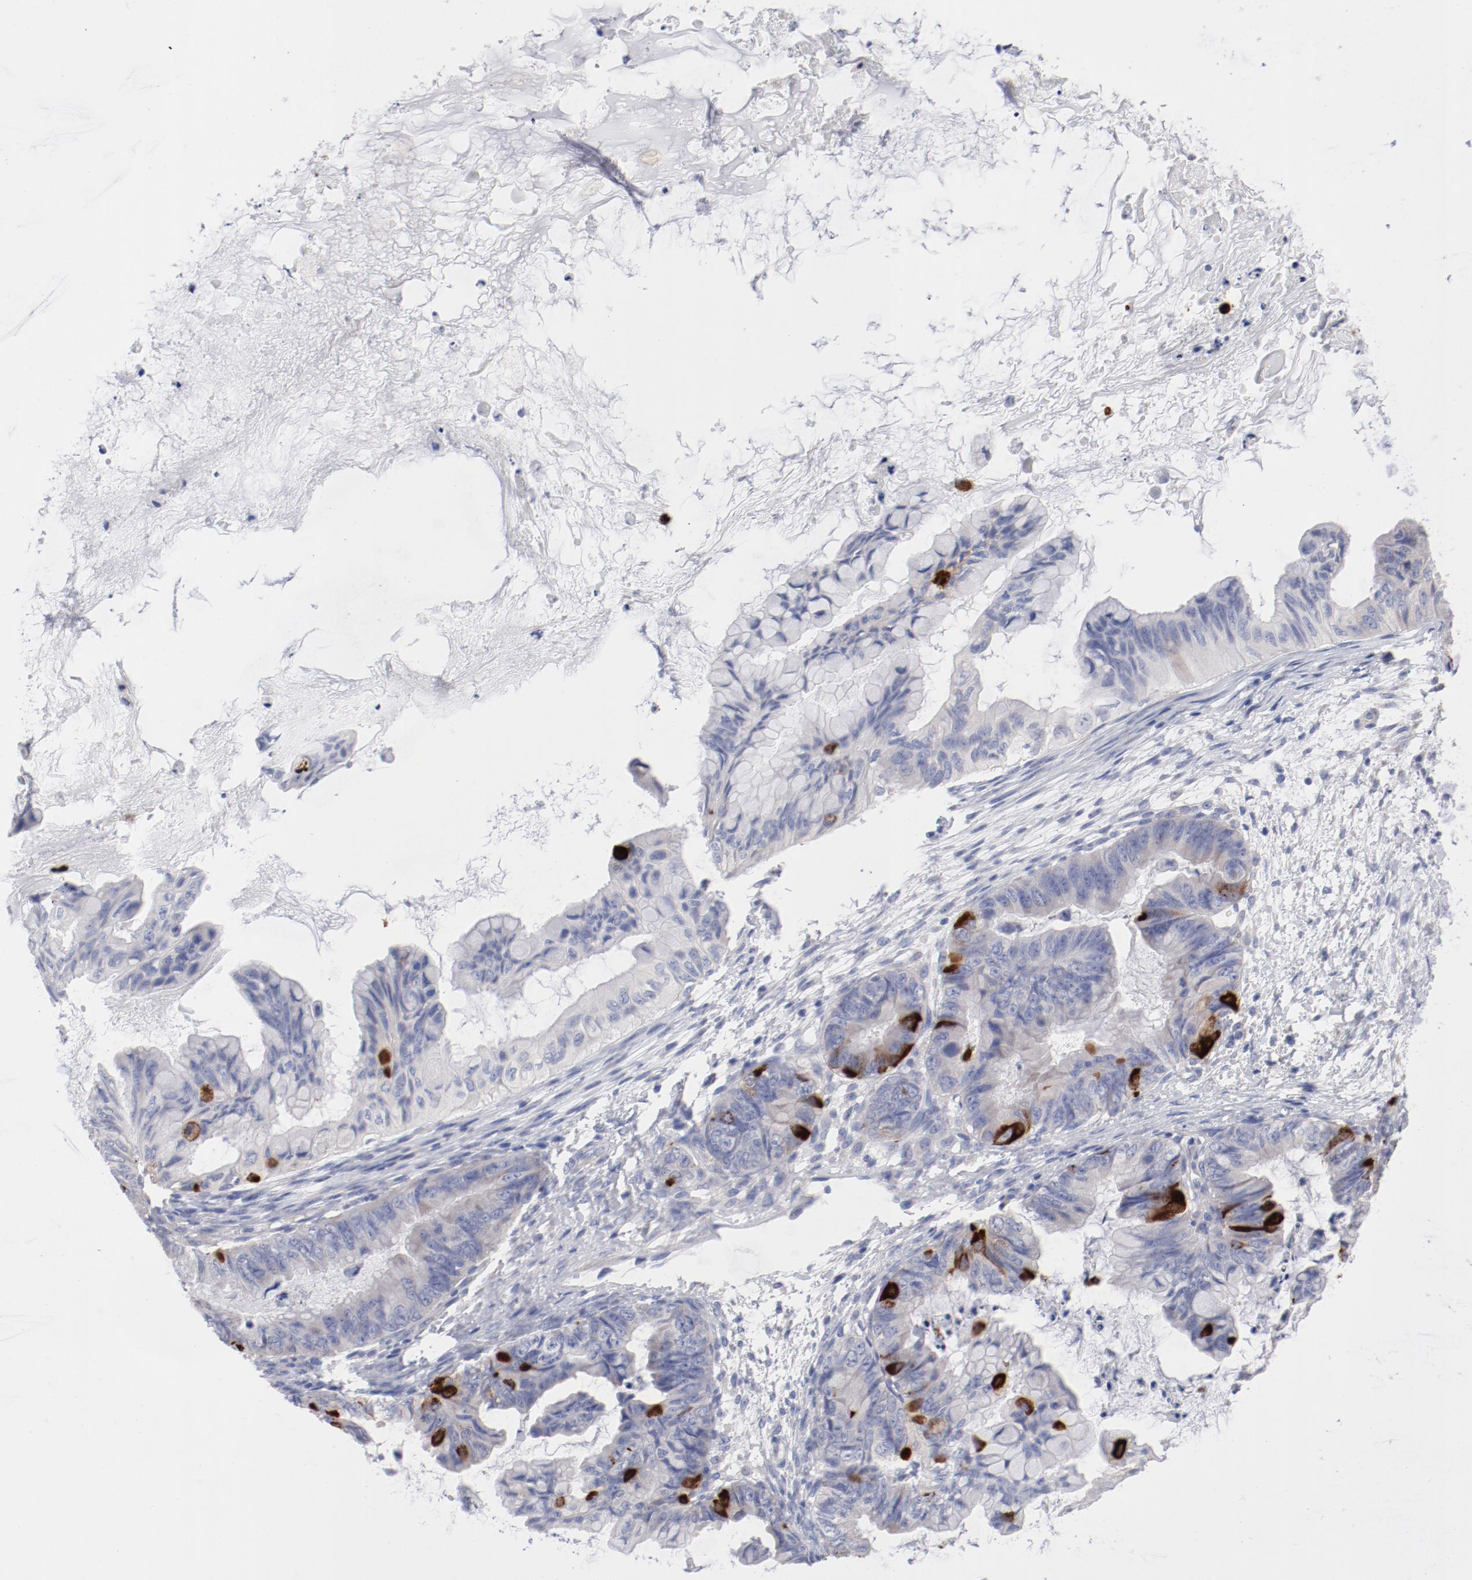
{"staining": {"intensity": "strong", "quantity": "<25%", "location": "cytoplasmic/membranous"}, "tissue": "ovarian cancer", "cell_type": "Tumor cells", "image_type": "cancer", "snomed": [{"axis": "morphology", "description": "Cystadenocarcinoma, mucinous, NOS"}, {"axis": "topography", "description": "Ovary"}], "caption": "Tumor cells reveal medium levels of strong cytoplasmic/membranous positivity in about <25% of cells in ovarian mucinous cystadenocarcinoma.", "gene": "CPE", "patient": {"sex": "female", "age": 36}}